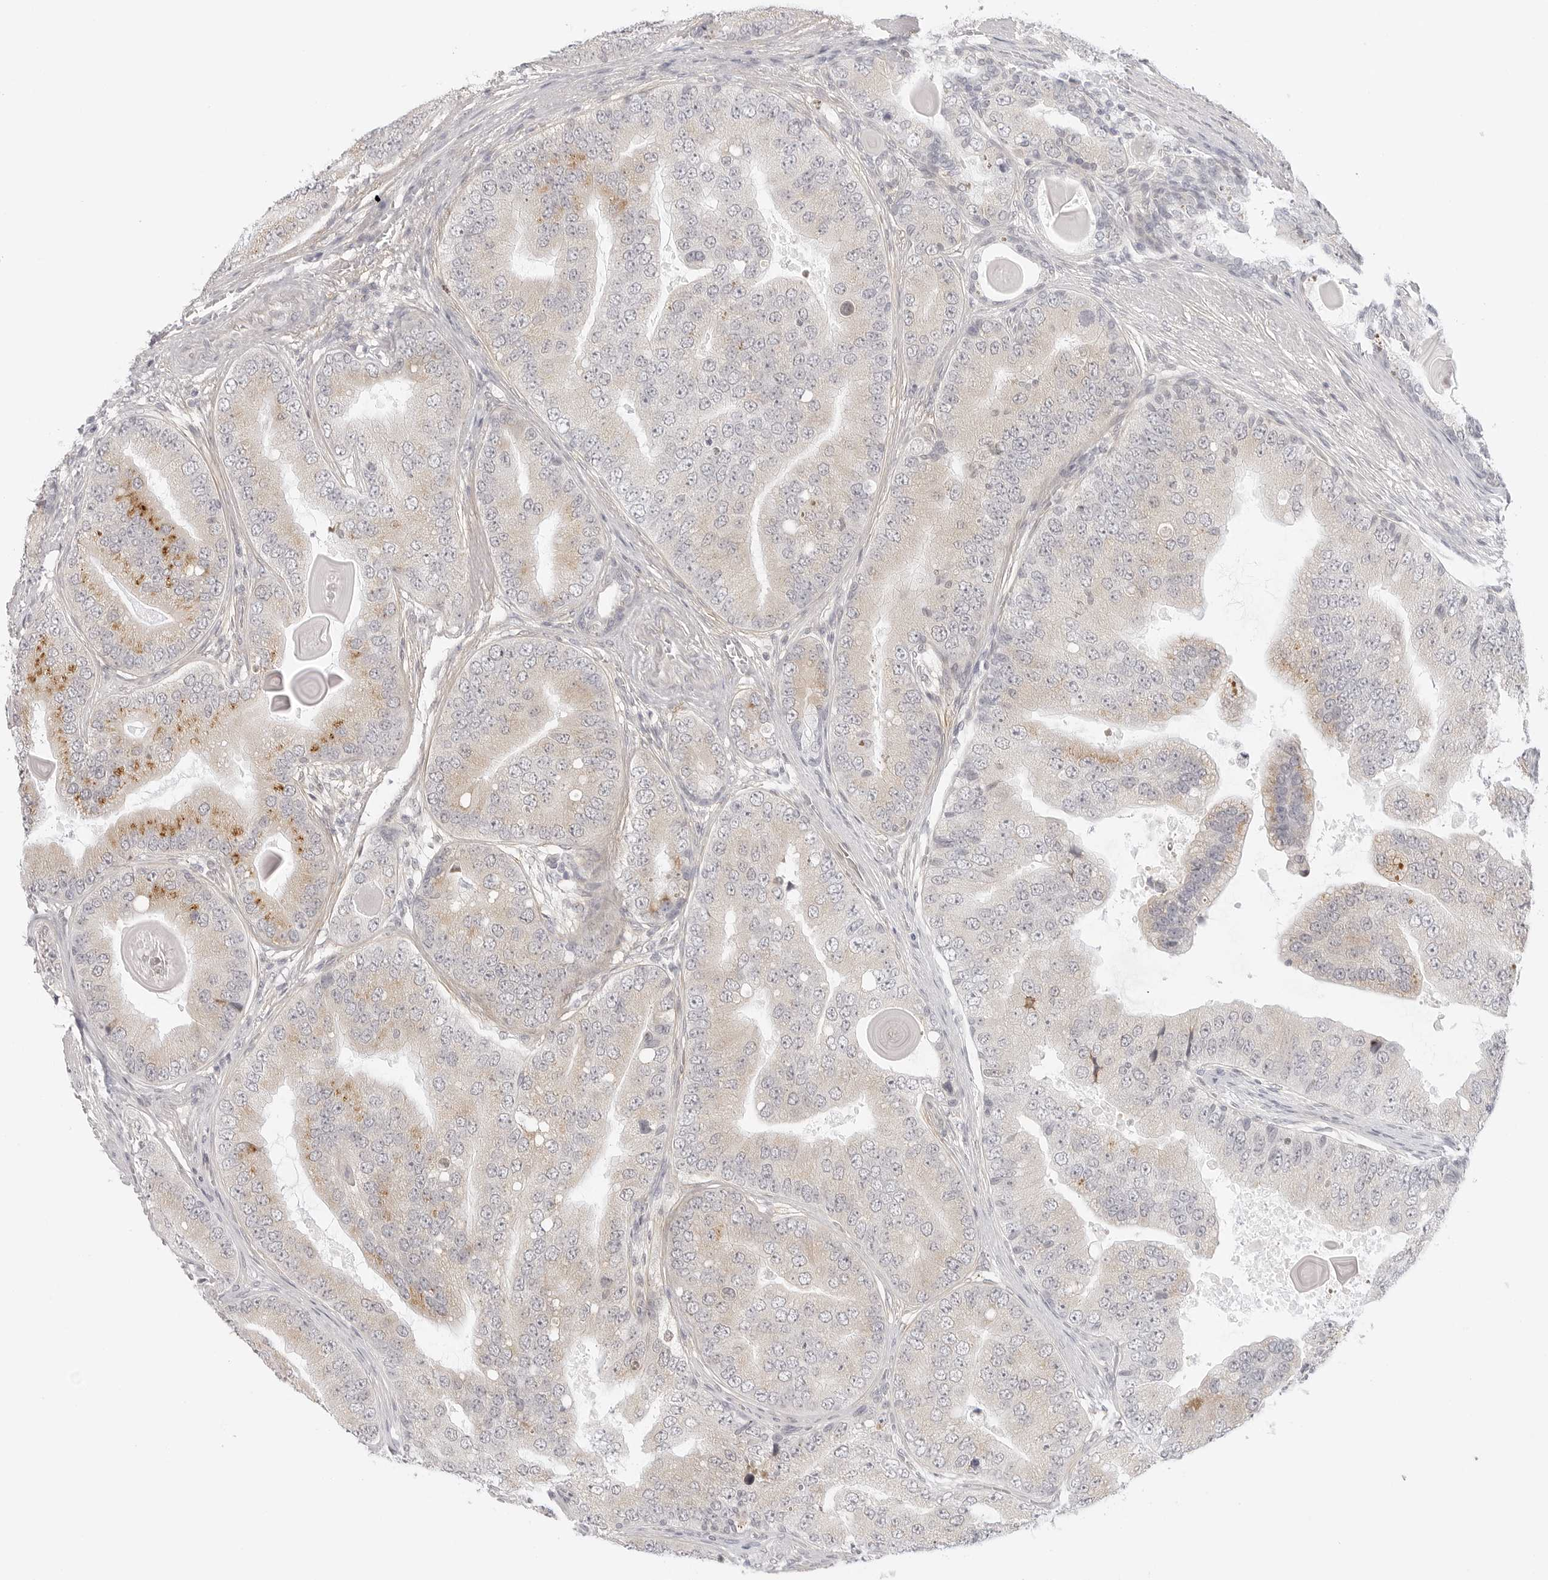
{"staining": {"intensity": "moderate", "quantity": "25%-75%", "location": "cytoplasmic/membranous"}, "tissue": "prostate cancer", "cell_type": "Tumor cells", "image_type": "cancer", "snomed": [{"axis": "morphology", "description": "Adenocarcinoma, High grade"}, {"axis": "topography", "description": "Prostate"}], "caption": "A histopathology image of human adenocarcinoma (high-grade) (prostate) stained for a protein exhibits moderate cytoplasmic/membranous brown staining in tumor cells. (IHC, brightfield microscopy, high magnification).", "gene": "TCP1", "patient": {"sex": "male", "age": 70}}